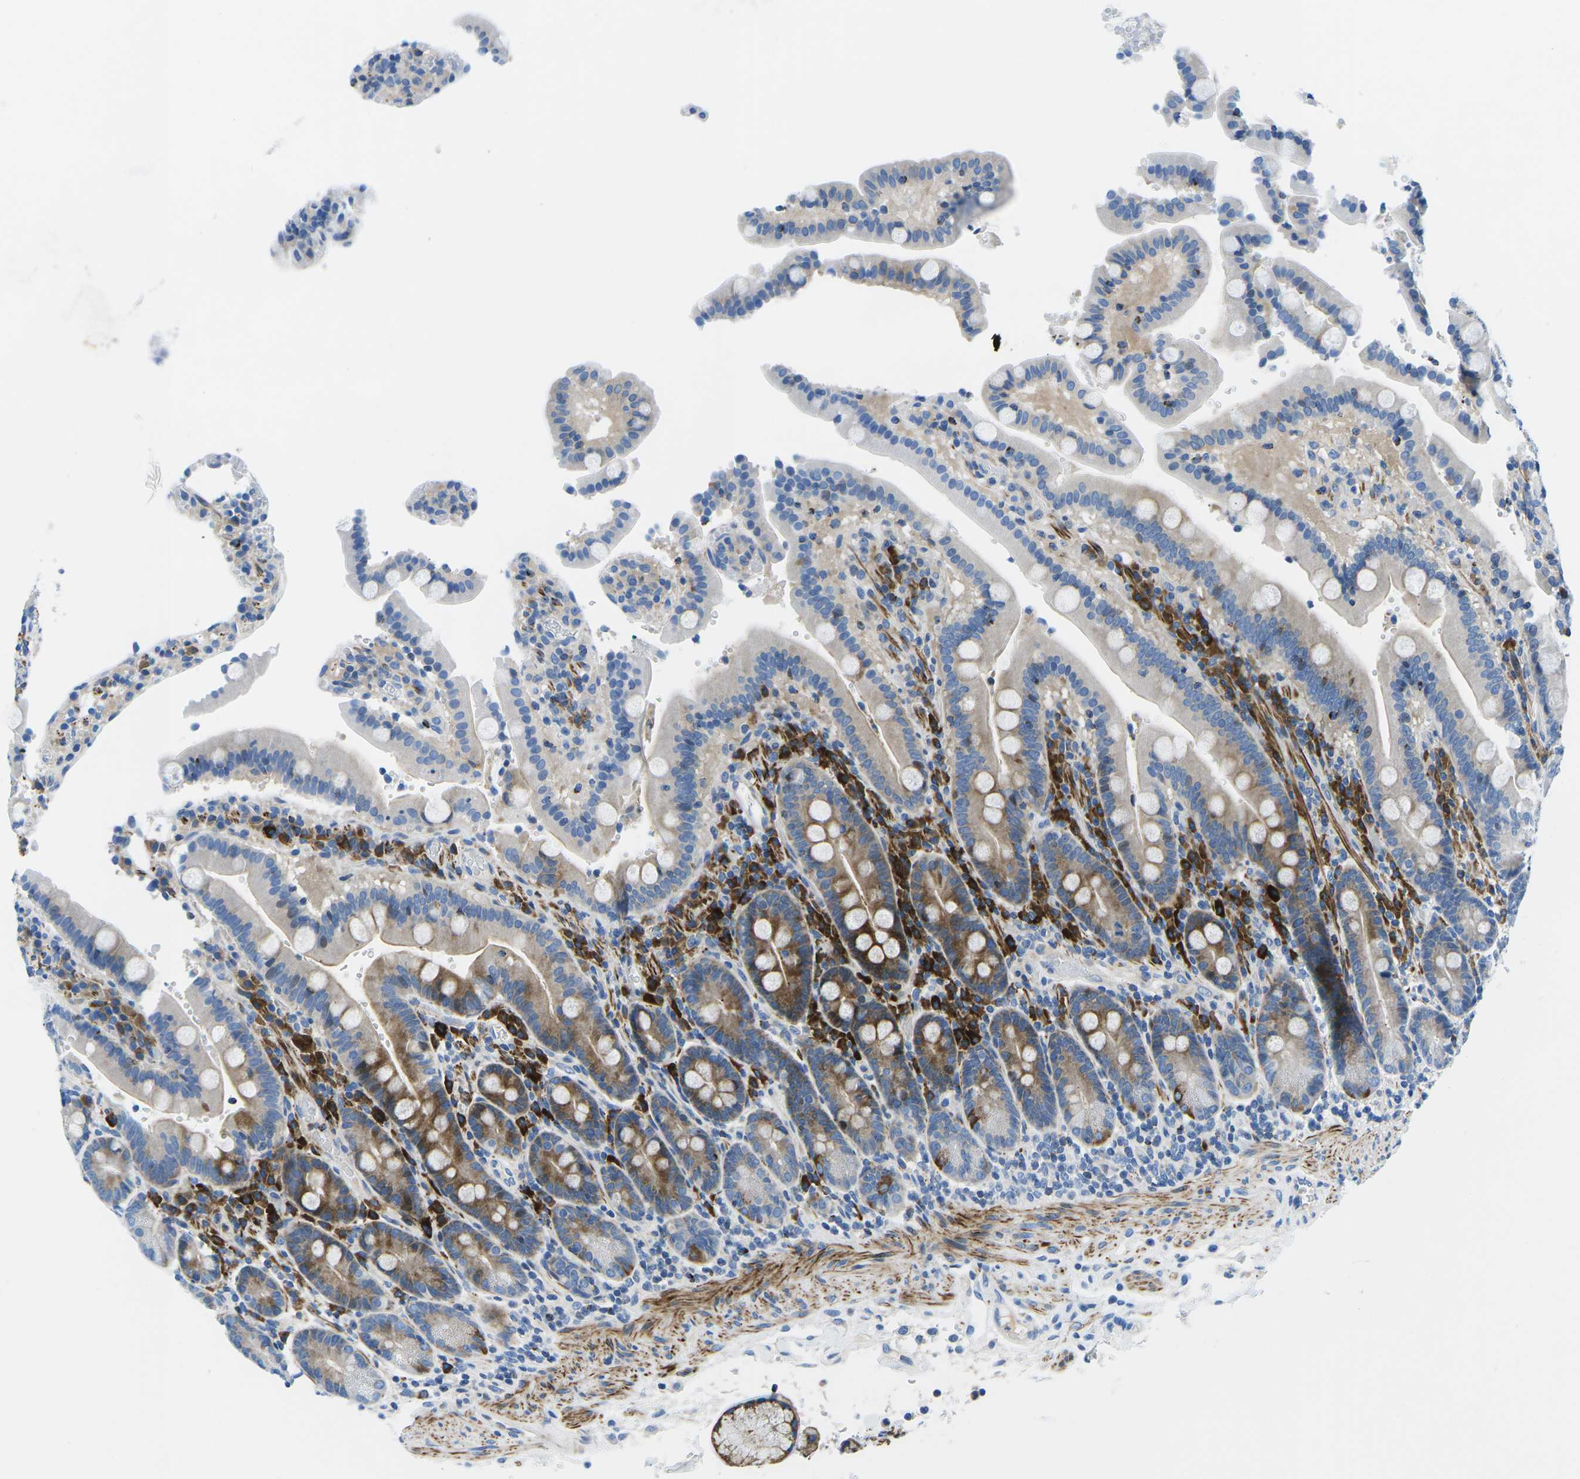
{"staining": {"intensity": "moderate", "quantity": "<25%", "location": "cytoplasmic/membranous"}, "tissue": "duodenum", "cell_type": "Glandular cells", "image_type": "normal", "snomed": [{"axis": "morphology", "description": "Normal tissue, NOS"}, {"axis": "topography", "description": "Small intestine, NOS"}], "caption": "The photomicrograph reveals staining of unremarkable duodenum, revealing moderate cytoplasmic/membranous protein expression (brown color) within glandular cells. (IHC, brightfield microscopy, high magnification).", "gene": "MC4R", "patient": {"sex": "female", "age": 71}}